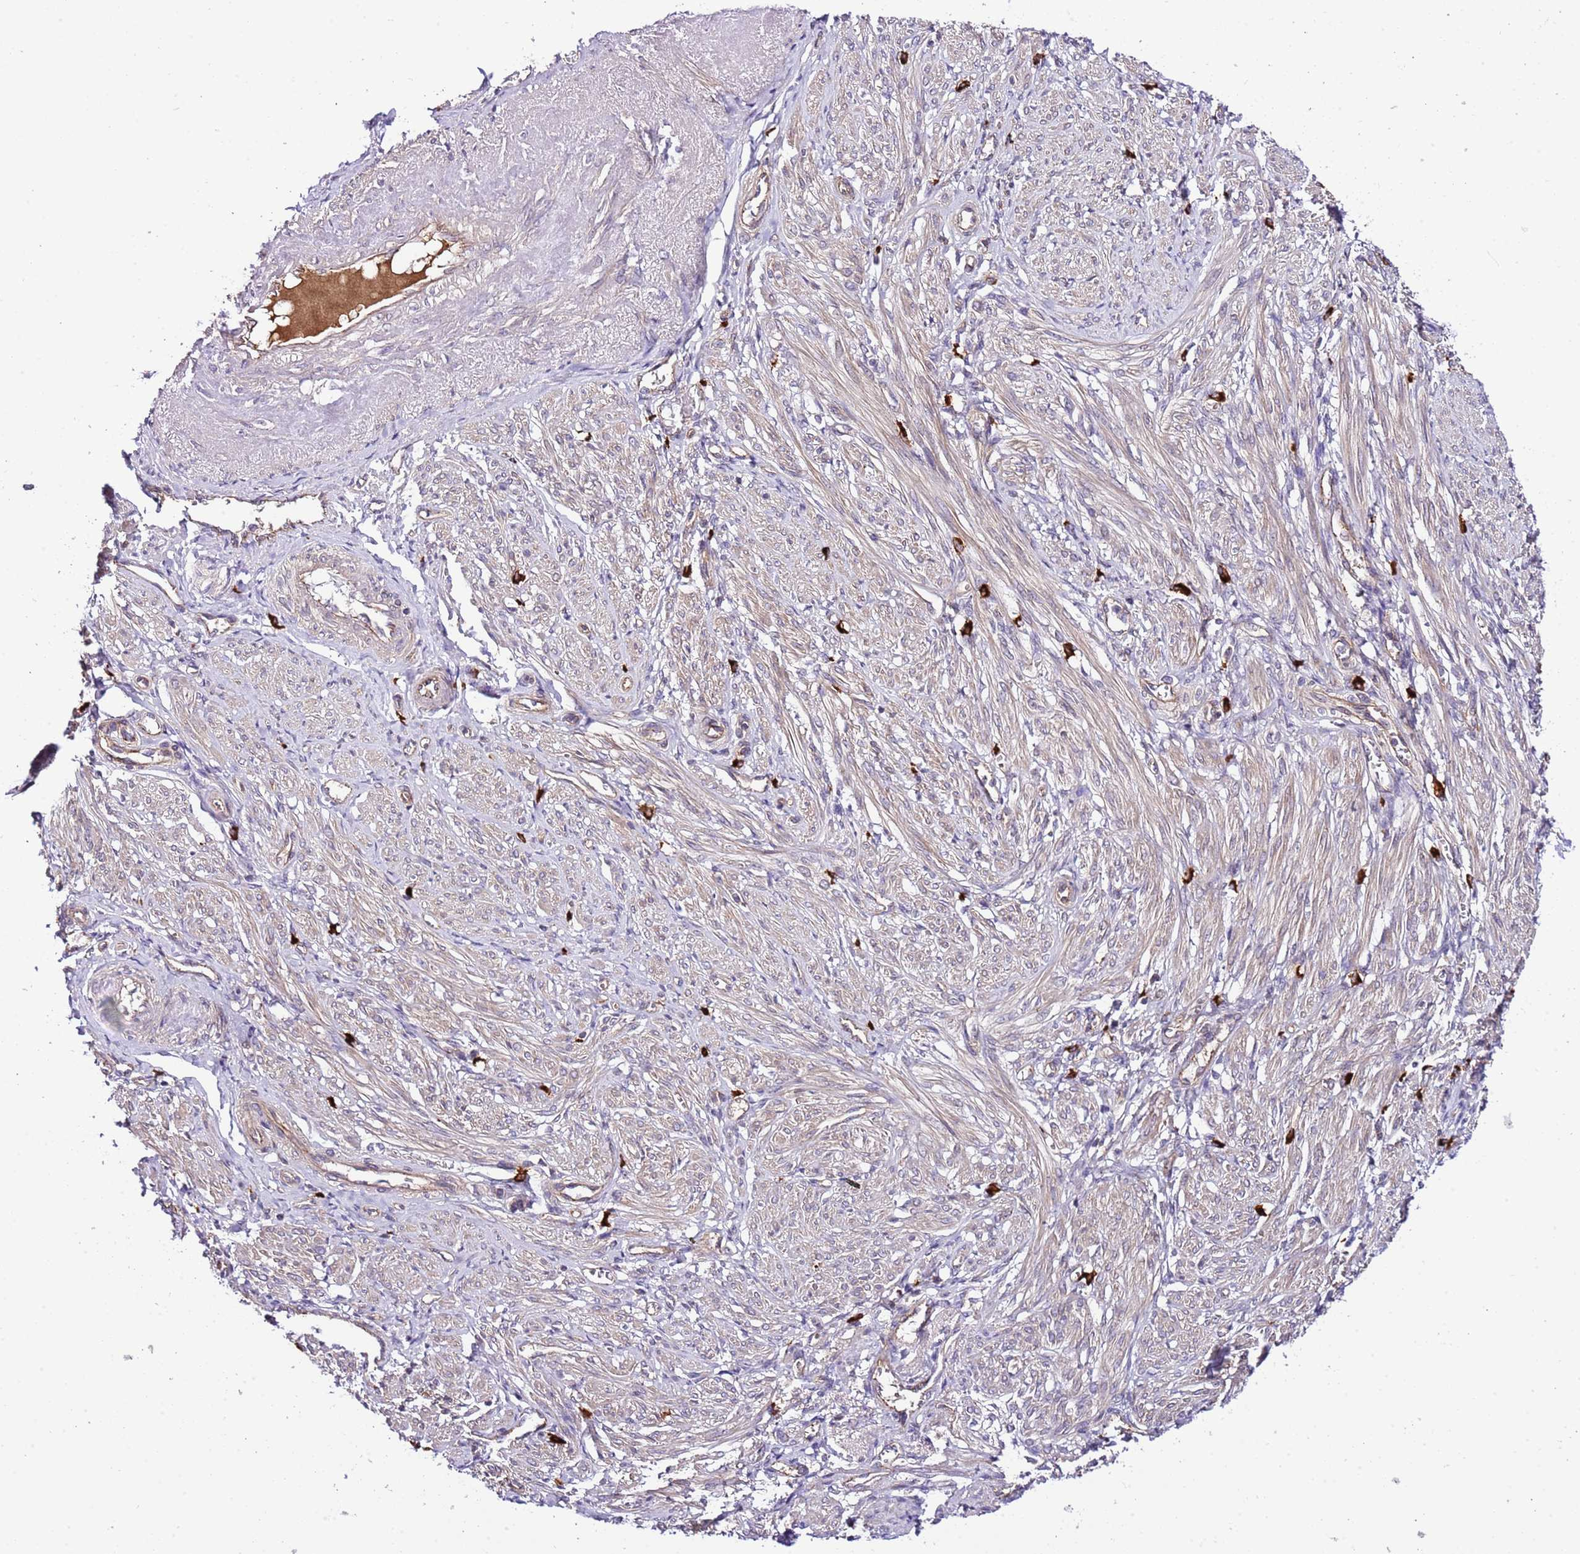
{"staining": {"intensity": "weak", "quantity": "25%-75%", "location": "cytoplasmic/membranous"}, "tissue": "smooth muscle", "cell_type": "Smooth muscle cells", "image_type": "normal", "snomed": [{"axis": "morphology", "description": "Normal tissue, NOS"}, {"axis": "topography", "description": "Smooth muscle"}], "caption": "A low amount of weak cytoplasmic/membranous expression is present in about 25%-75% of smooth muscle cells in unremarkable smooth muscle. Using DAB (3,3'-diaminobenzidine) (brown) and hematoxylin (blue) stains, captured at high magnification using brightfield microscopy.", "gene": "DONSON", "patient": {"sex": "female", "age": 39}}